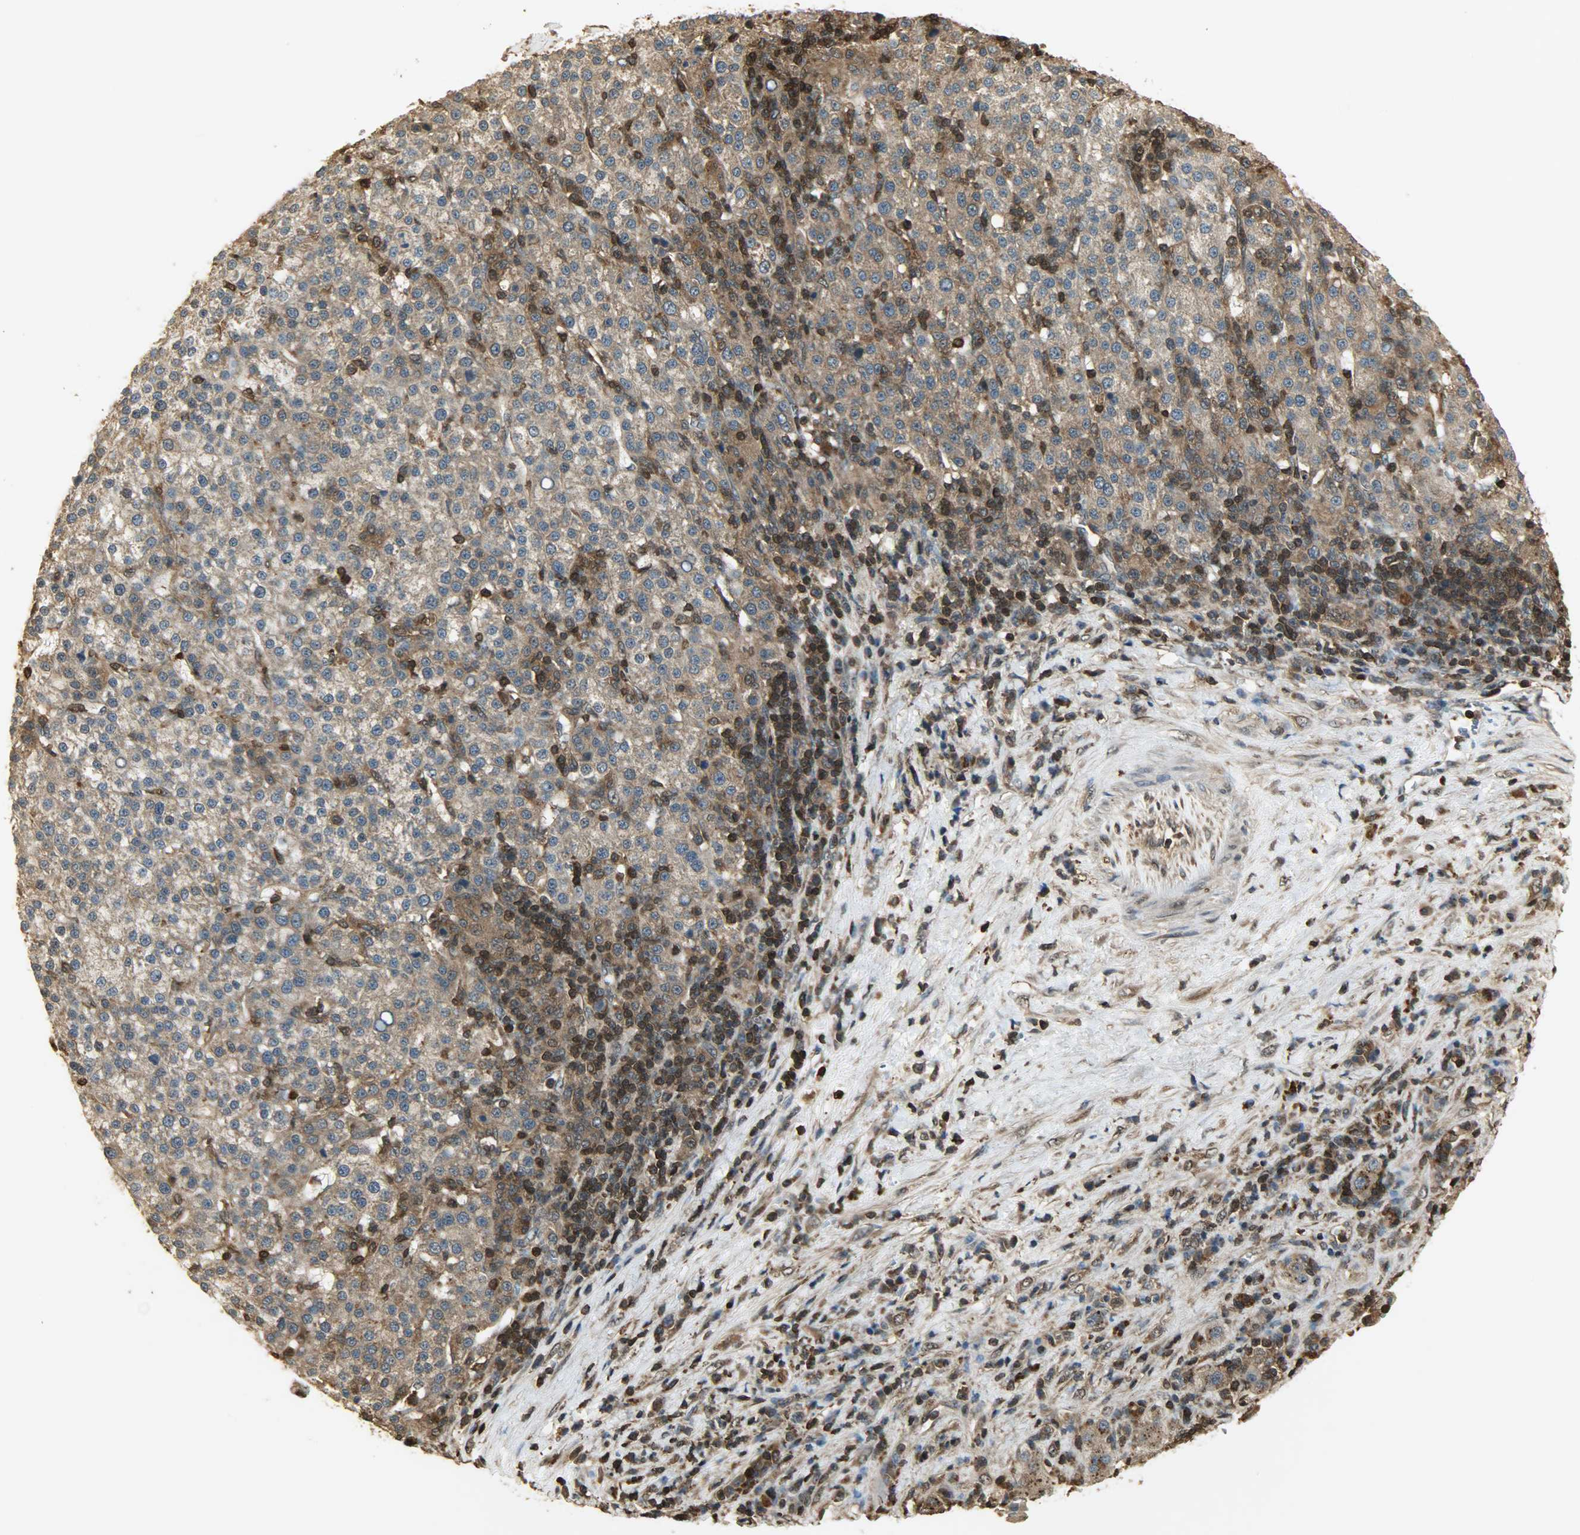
{"staining": {"intensity": "moderate", "quantity": ">75%", "location": "cytoplasmic/membranous"}, "tissue": "liver cancer", "cell_type": "Tumor cells", "image_type": "cancer", "snomed": [{"axis": "morphology", "description": "Carcinoma, Hepatocellular, NOS"}, {"axis": "topography", "description": "Liver"}], "caption": "Protein staining shows moderate cytoplasmic/membranous staining in approximately >75% of tumor cells in liver cancer. Ihc stains the protein of interest in brown and the nuclei are stained blue.", "gene": "YWHAZ", "patient": {"sex": "female", "age": 58}}